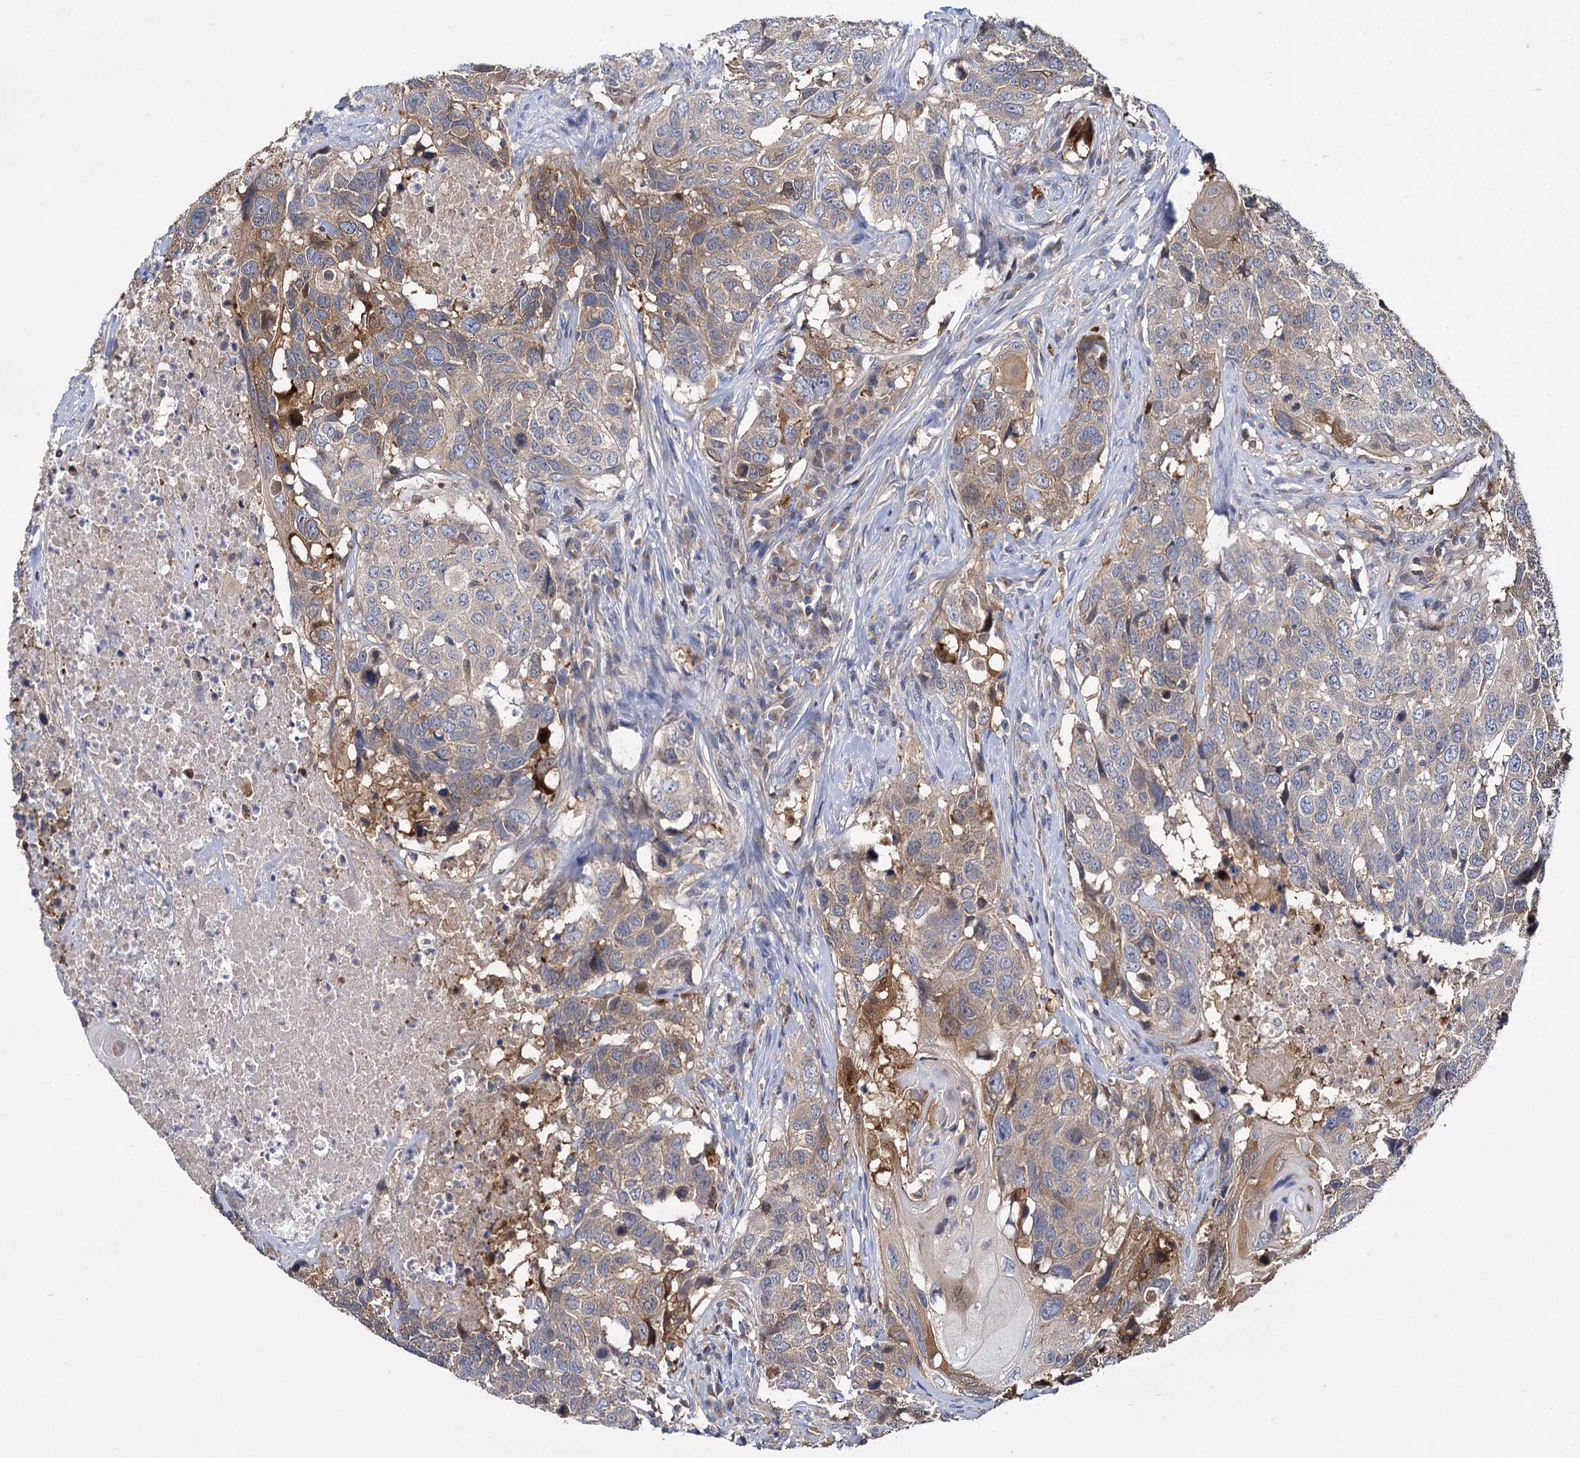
{"staining": {"intensity": "moderate", "quantity": "25%-75%", "location": "cytoplasmic/membranous"}, "tissue": "head and neck cancer", "cell_type": "Tumor cells", "image_type": "cancer", "snomed": [{"axis": "morphology", "description": "Squamous cell carcinoma, NOS"}, {"axis": "topography", "description": "Head-Neck"}], "caption": "Immunohistochemical staining of head and neck cancer (squamous cell carcinoma) reveals medium levels of moderate cytoplasmic/membranous positivity in approximately 25%-75% of tumor cells.", "gene": "GCLC", "patient": {"sex": "male", "age": 66}}